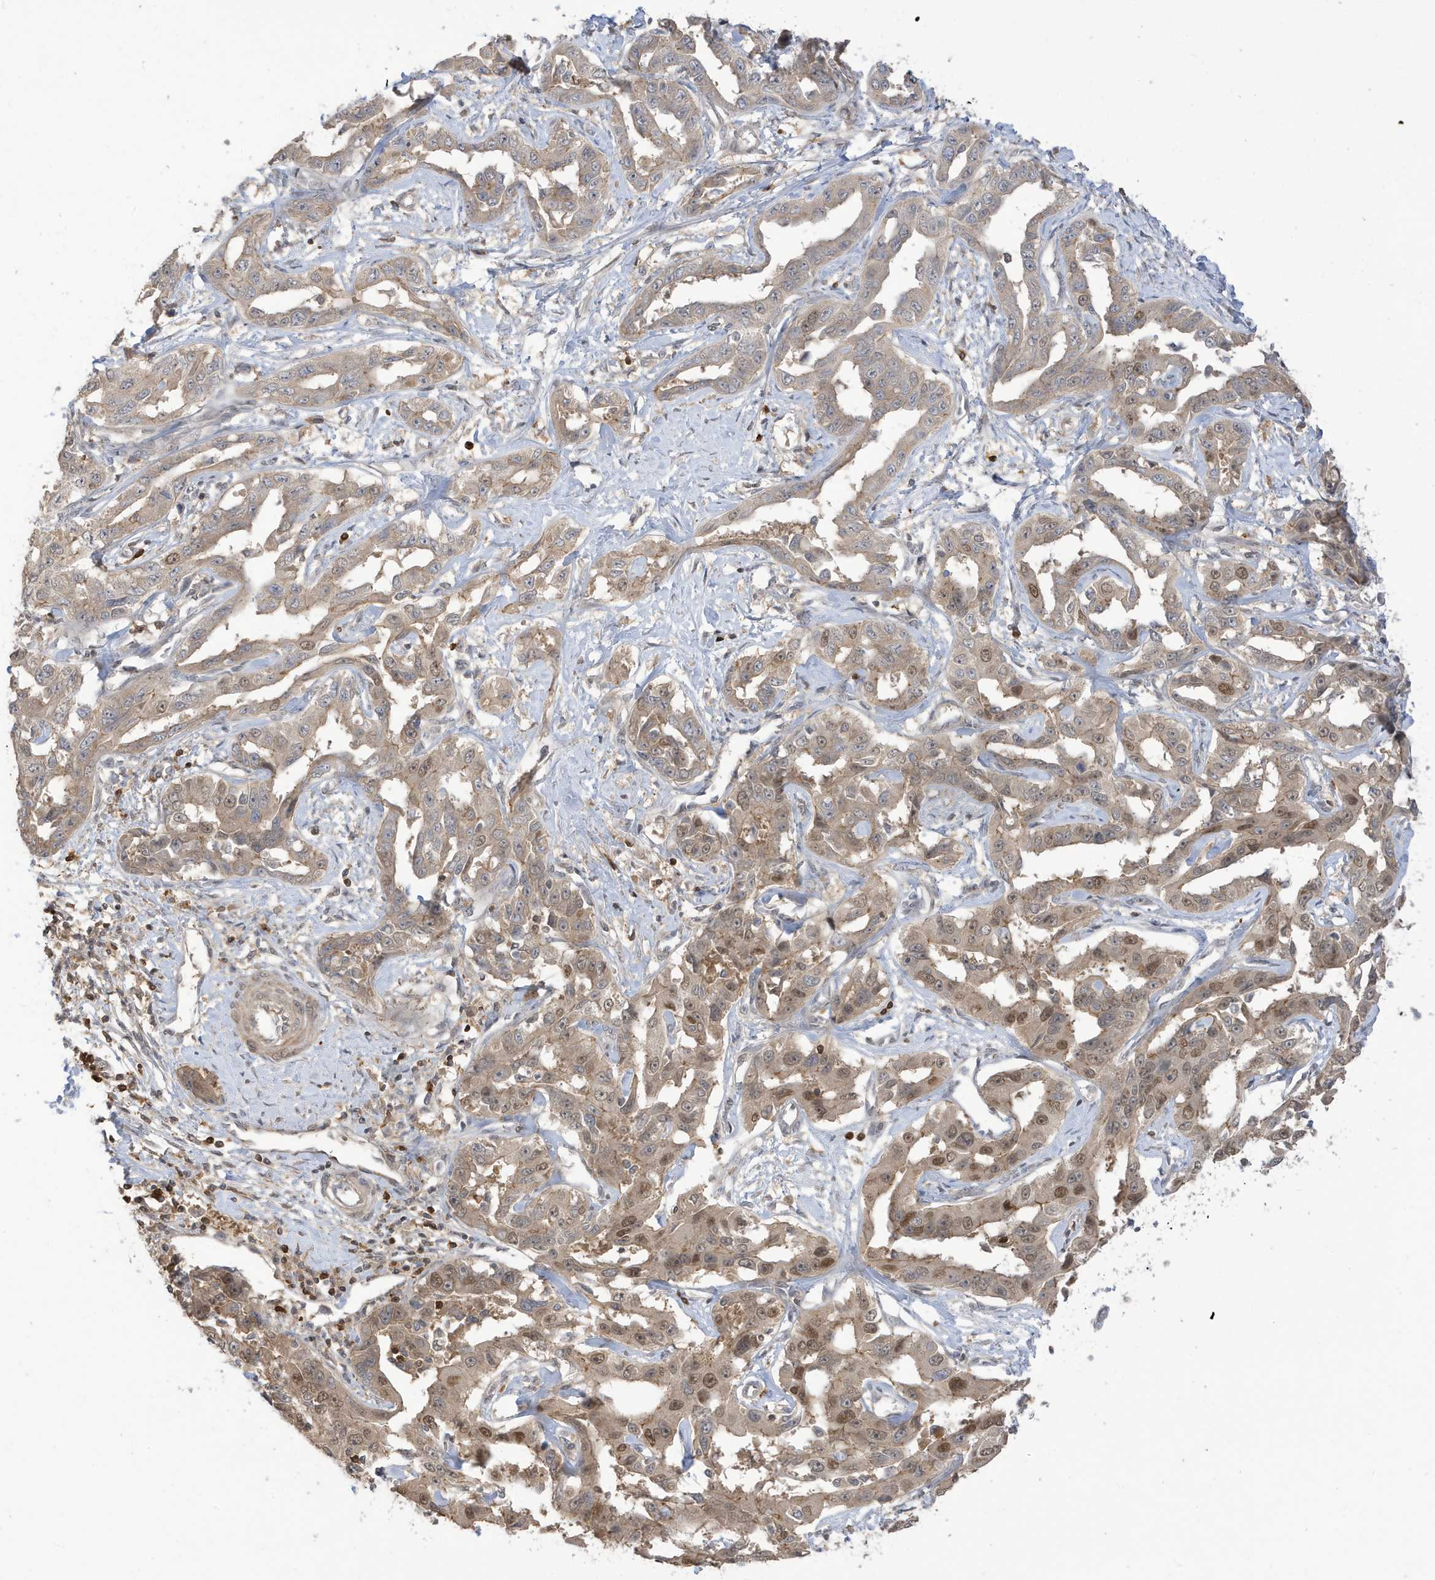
{"staining": {"intensity": "weak", "quantity": ">75%", "location": "cytoplasmic/membranous,nuclear"}, "tissue": "liver cancer", "cell_type": "Tumor cells", "image_type": "cancer", "snomed": [{"axis": "morphology", "description": "Cholangiocarcinoma"}, {"axis": "topography", "description": "Liver"}], "caption": "A brown stain labels weak cytoplasmic/membranous and nuclear staining of a protein in liver cancer tumor cells. Nuclei are stained in blue.", "gene": "TAB3", "patient": {"sex": "male", "age": 59}}